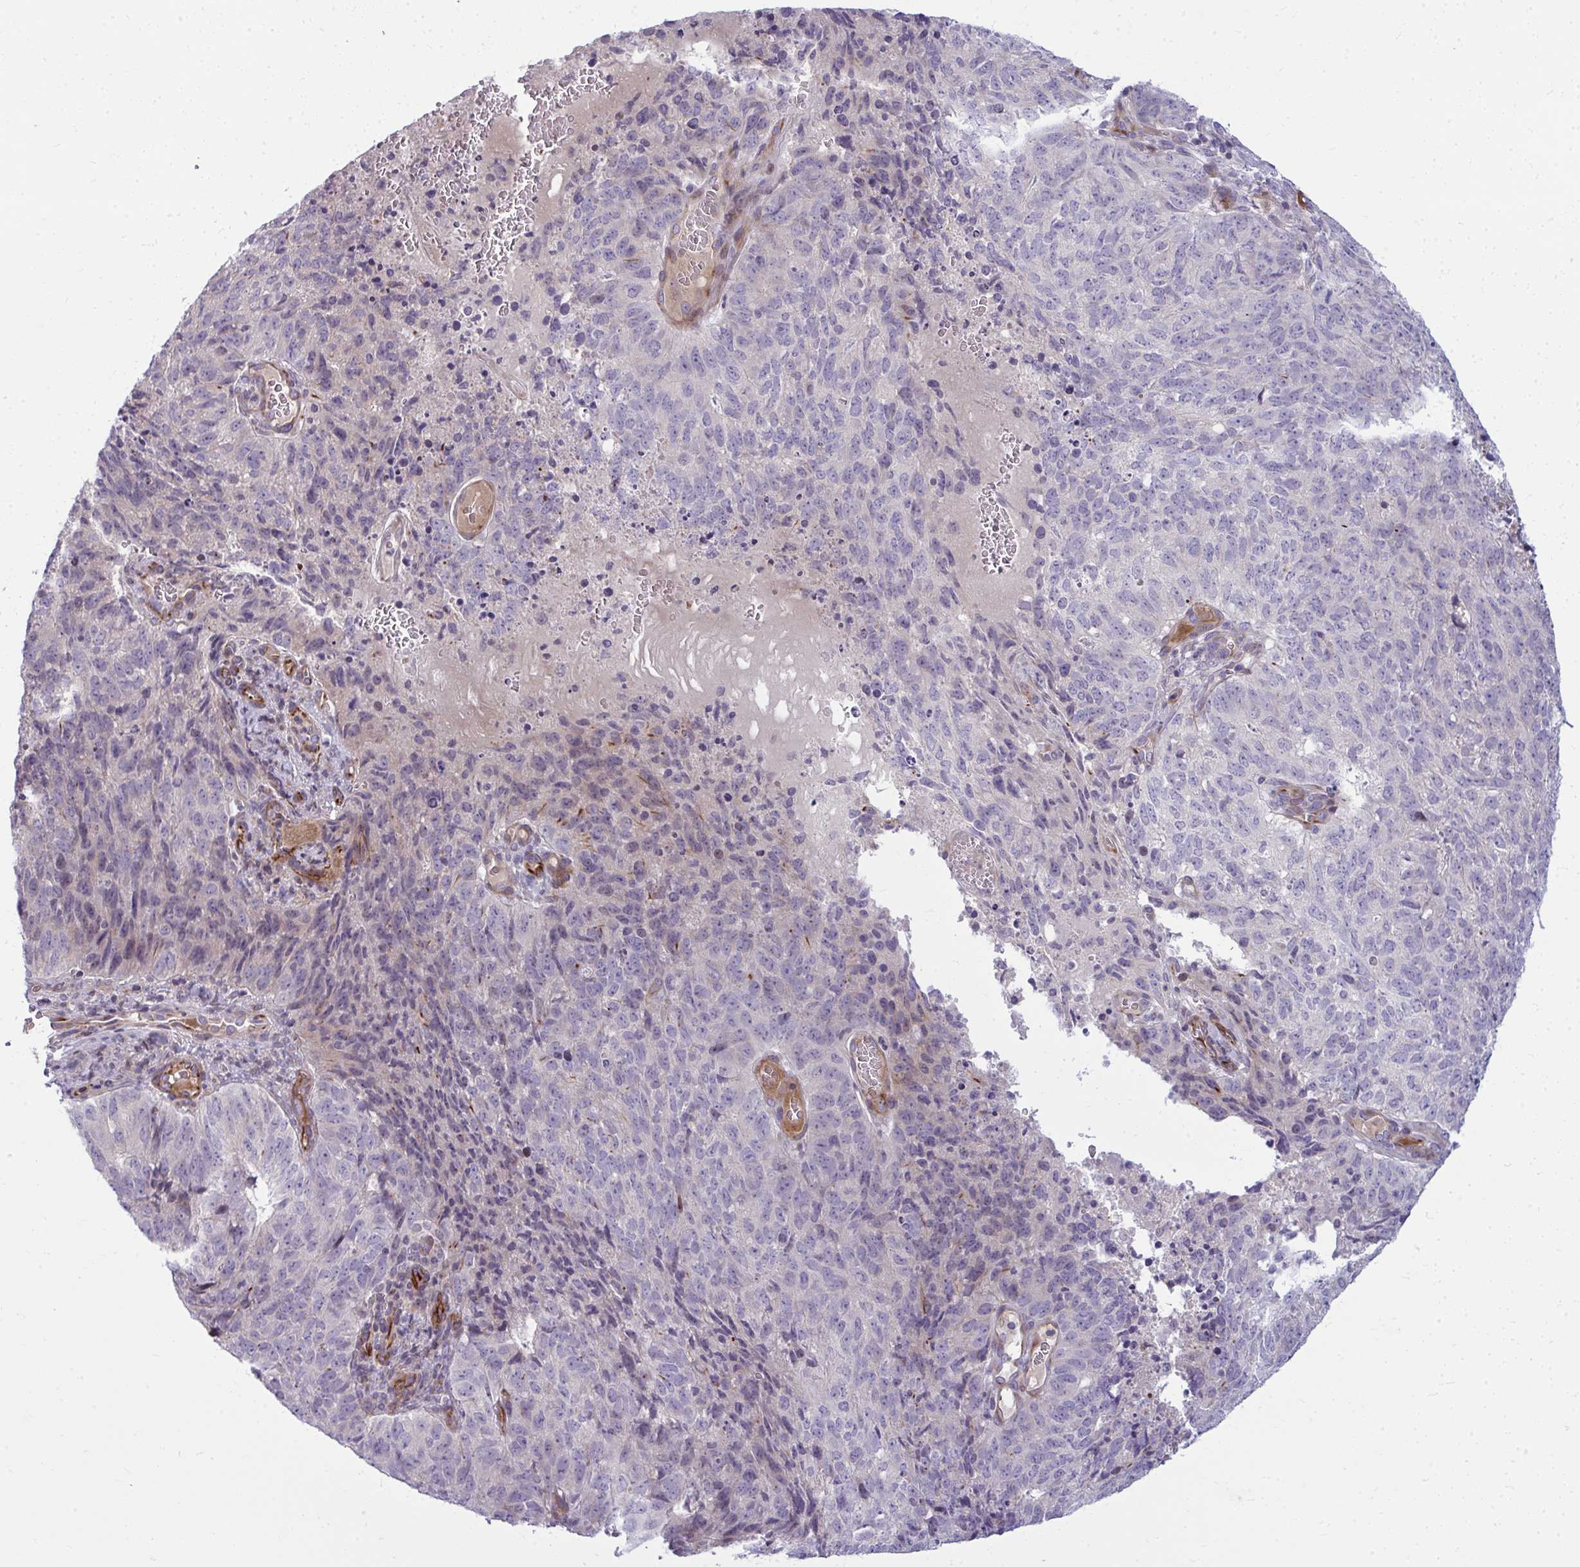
{"staining": {"intensity": "negative", "quantity": "none", "location": "none"}, "tissue": "cervical cancer", "cell_type": "Tumor cells", "image_type": "cancer", "snomed": [{"axis": "morphology", "description": "Adenocarcinoma, NOS"}, {"axis": "topography", "description": "Cervix"}], "caption": "Immunohistochemistry (IHC) of human cervical cancer (adenocarcinoma) demonstrates no positivity in tumor cells.", "gene": "SLC14A1", "patient": {"sex": "female", "age": 38}}